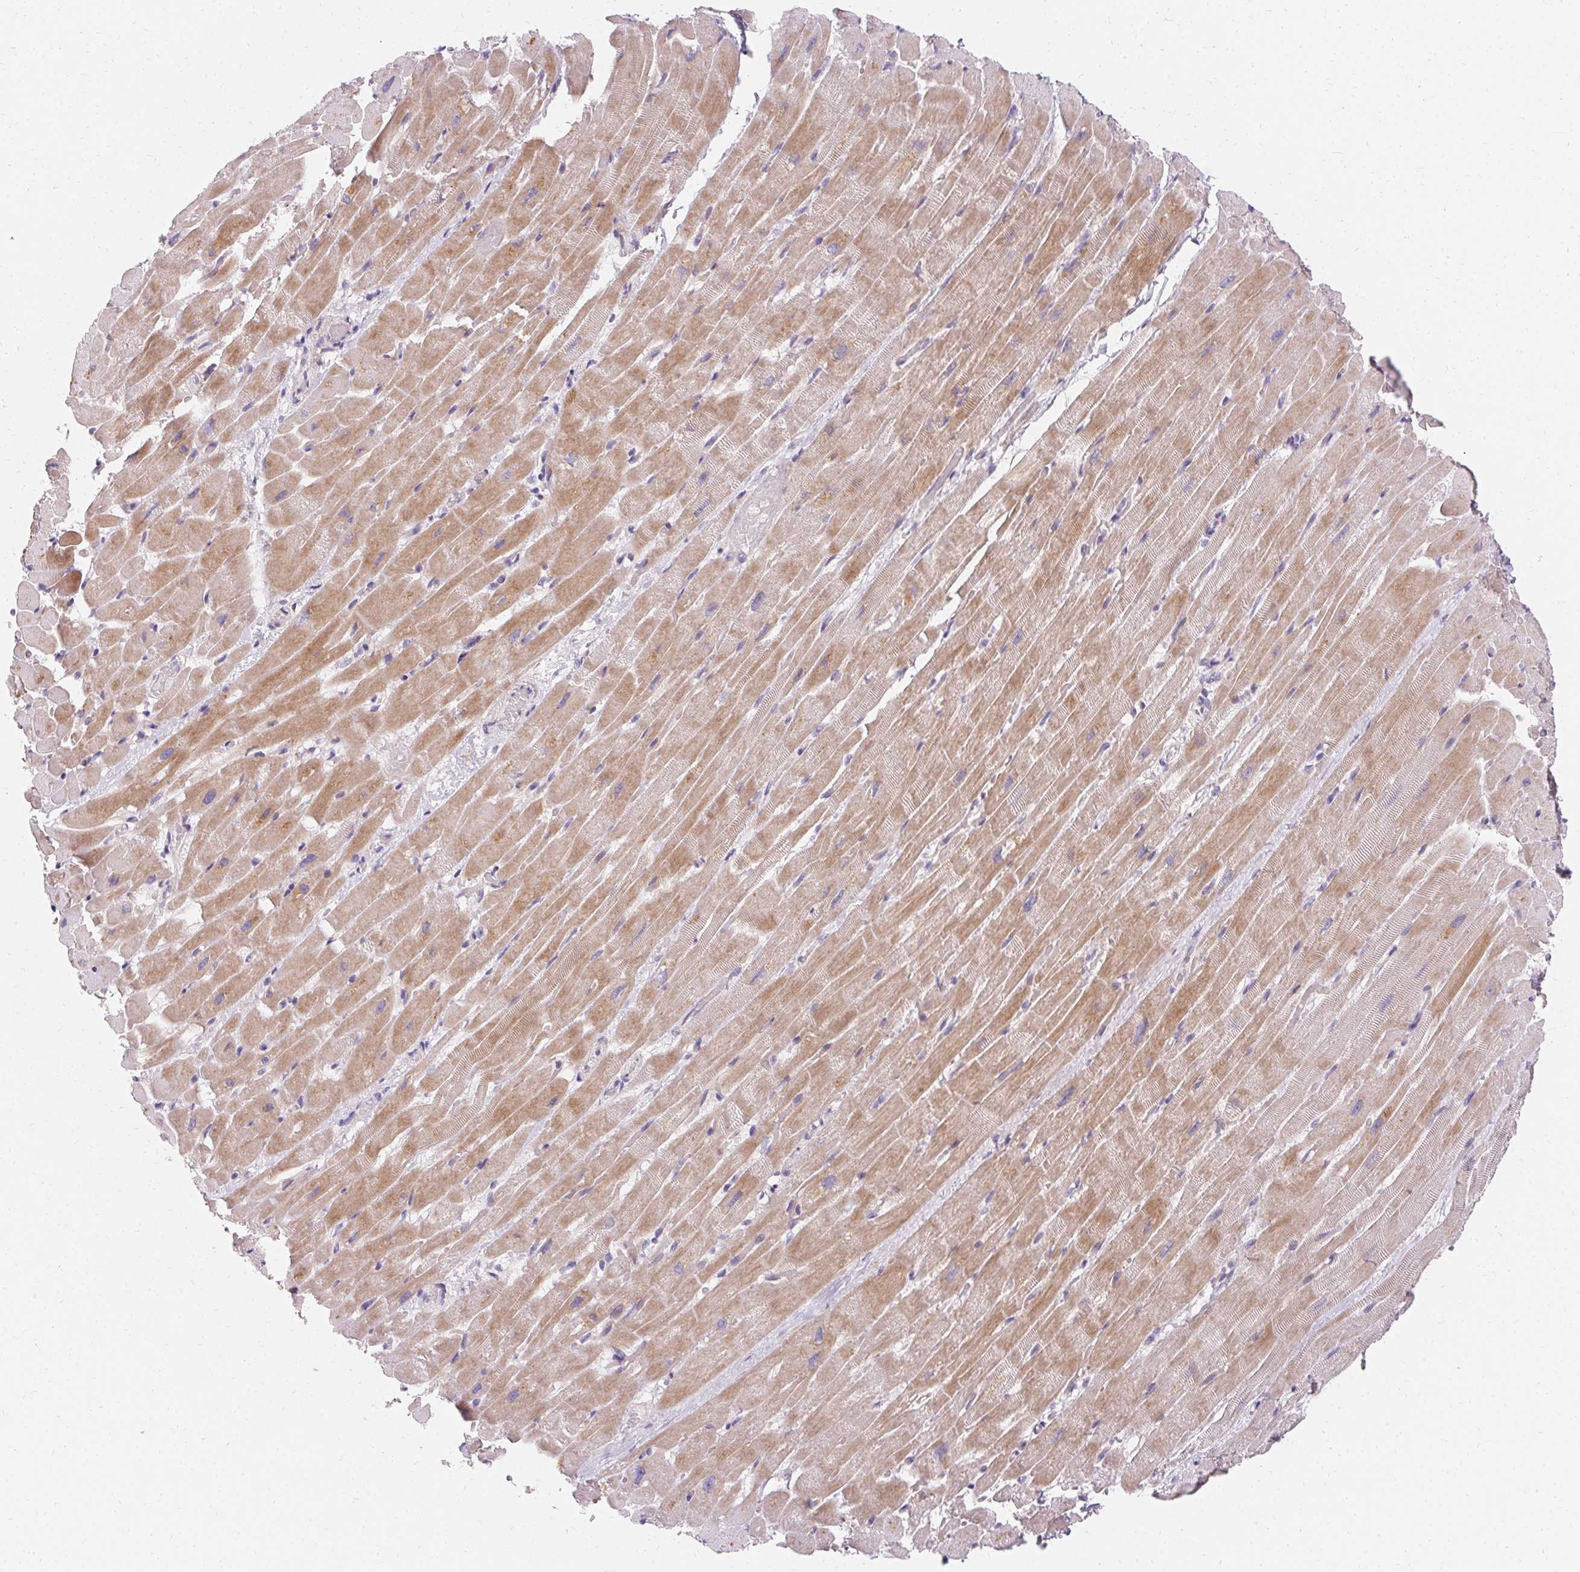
{"staining": {"intensity": "moderate", "quantity": "25%-75%", "location": "cytoplasmic/membranous"}, "tissue": "heart muscle", "cell_type": "Cardiomyocytes", "image_type": "normal", "snomed": [{"axis": "morphology", "description": "Normal tissue, NOS"}, {"axis": "topography", "description": "Heart"}], "caption": "This is a micrograph of immunohistochemistry (IHC) staining of normal heart muscle, which shows moderate expression in the cytoplasmic/membranous of cardiomyocytes.", "gene": "TRIP13", "patient": {"sex": "male", "age": 37}}